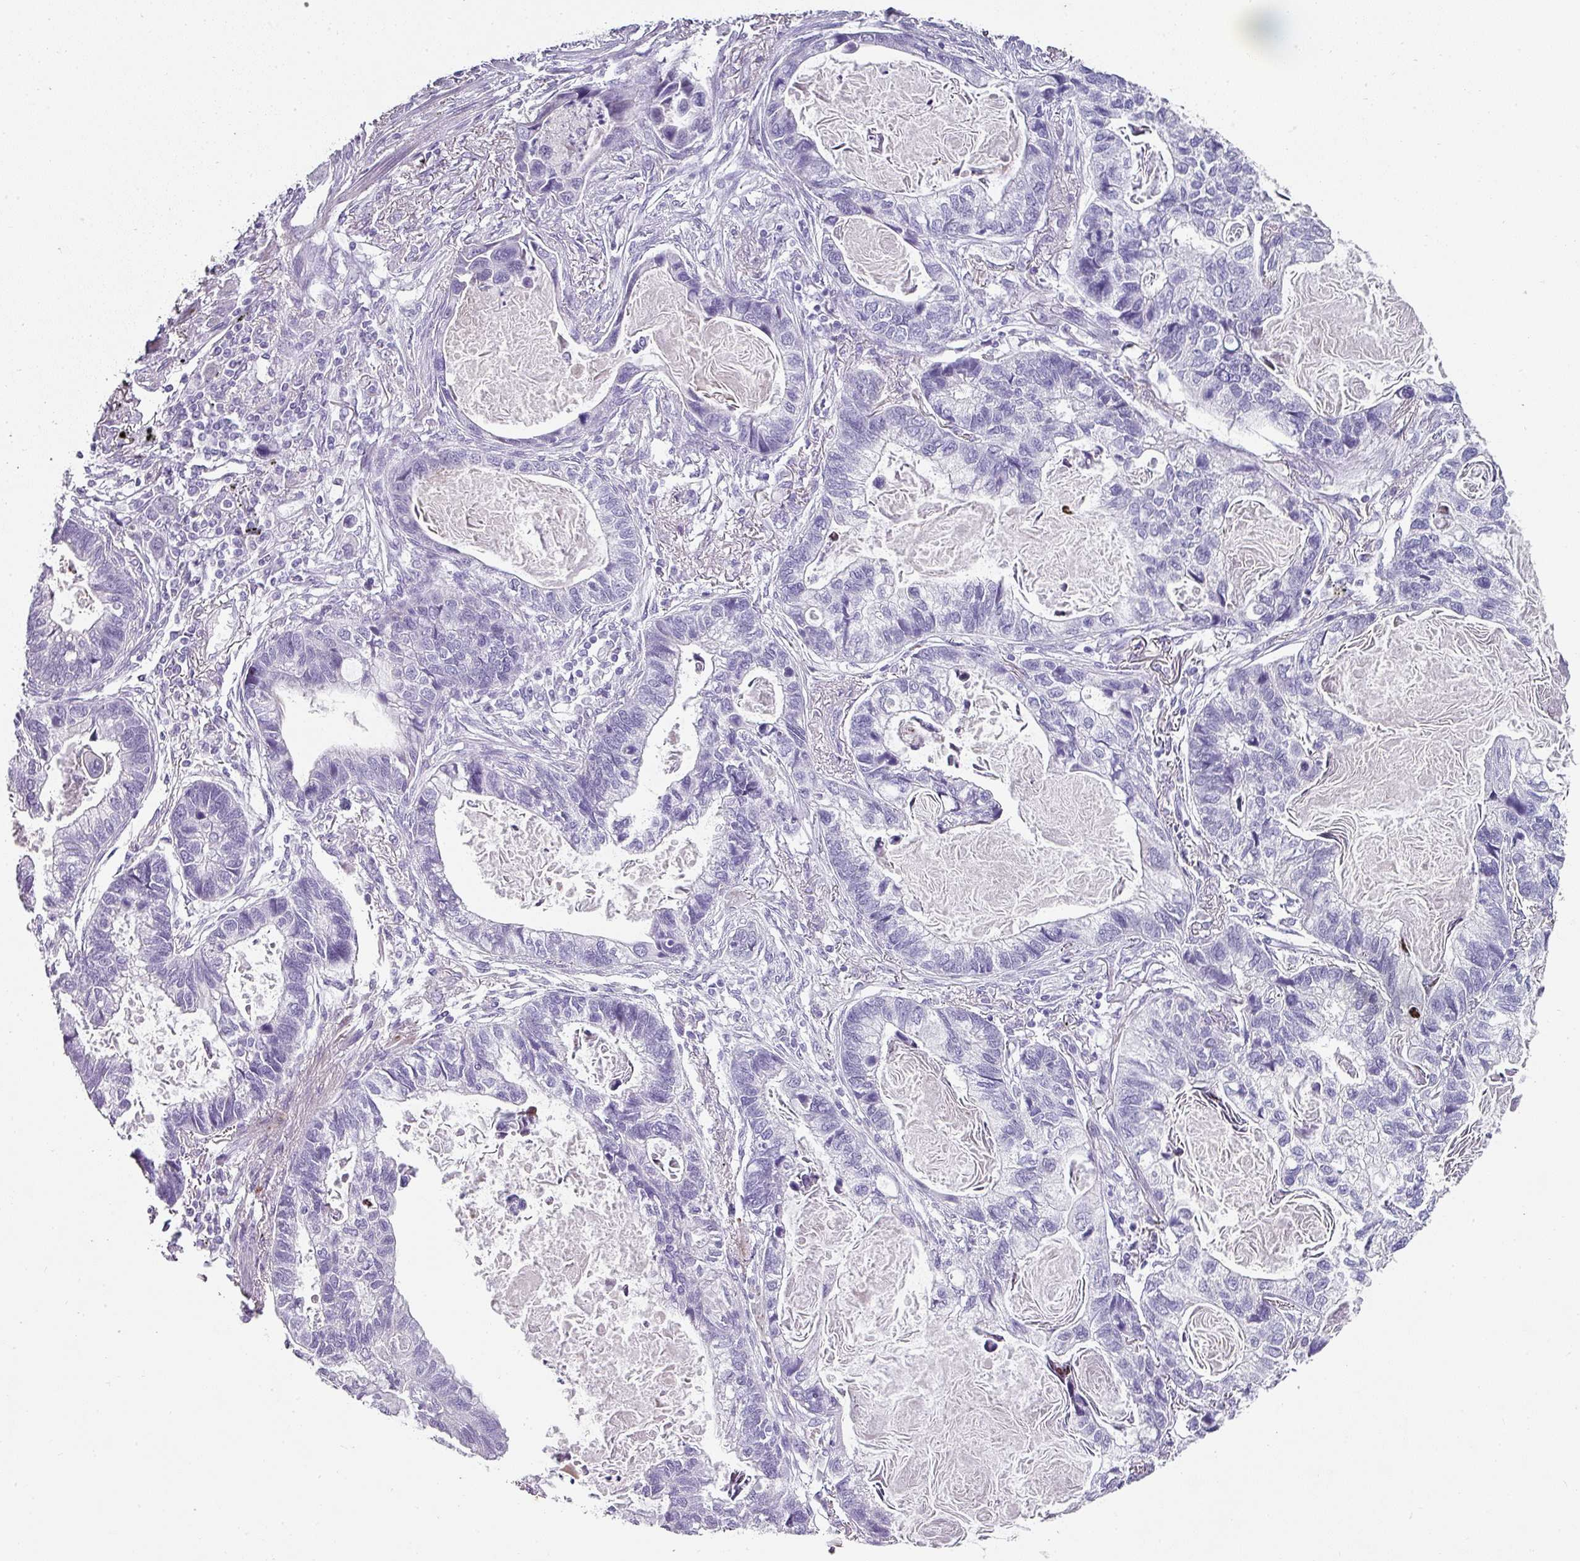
{"staining": {"intensity": "negative", "quantity": "none", "location": "none"}, "tissue": "lung cancer", "cell_type": "Tumor cells", "image_type": "cancer", "snomed": [{"axis": "morphology", "description": "Adenocarcinoma, NOS"}, {"axis": "topography", "description": "Lung"}], "caption": "Immunohistochemistry (IHC) of human lung cancer (adenocarcinoma) shows no positivity in tumor cells.", "gene": "TRA2A", "patient": {"sex": "male", "age": 67}}